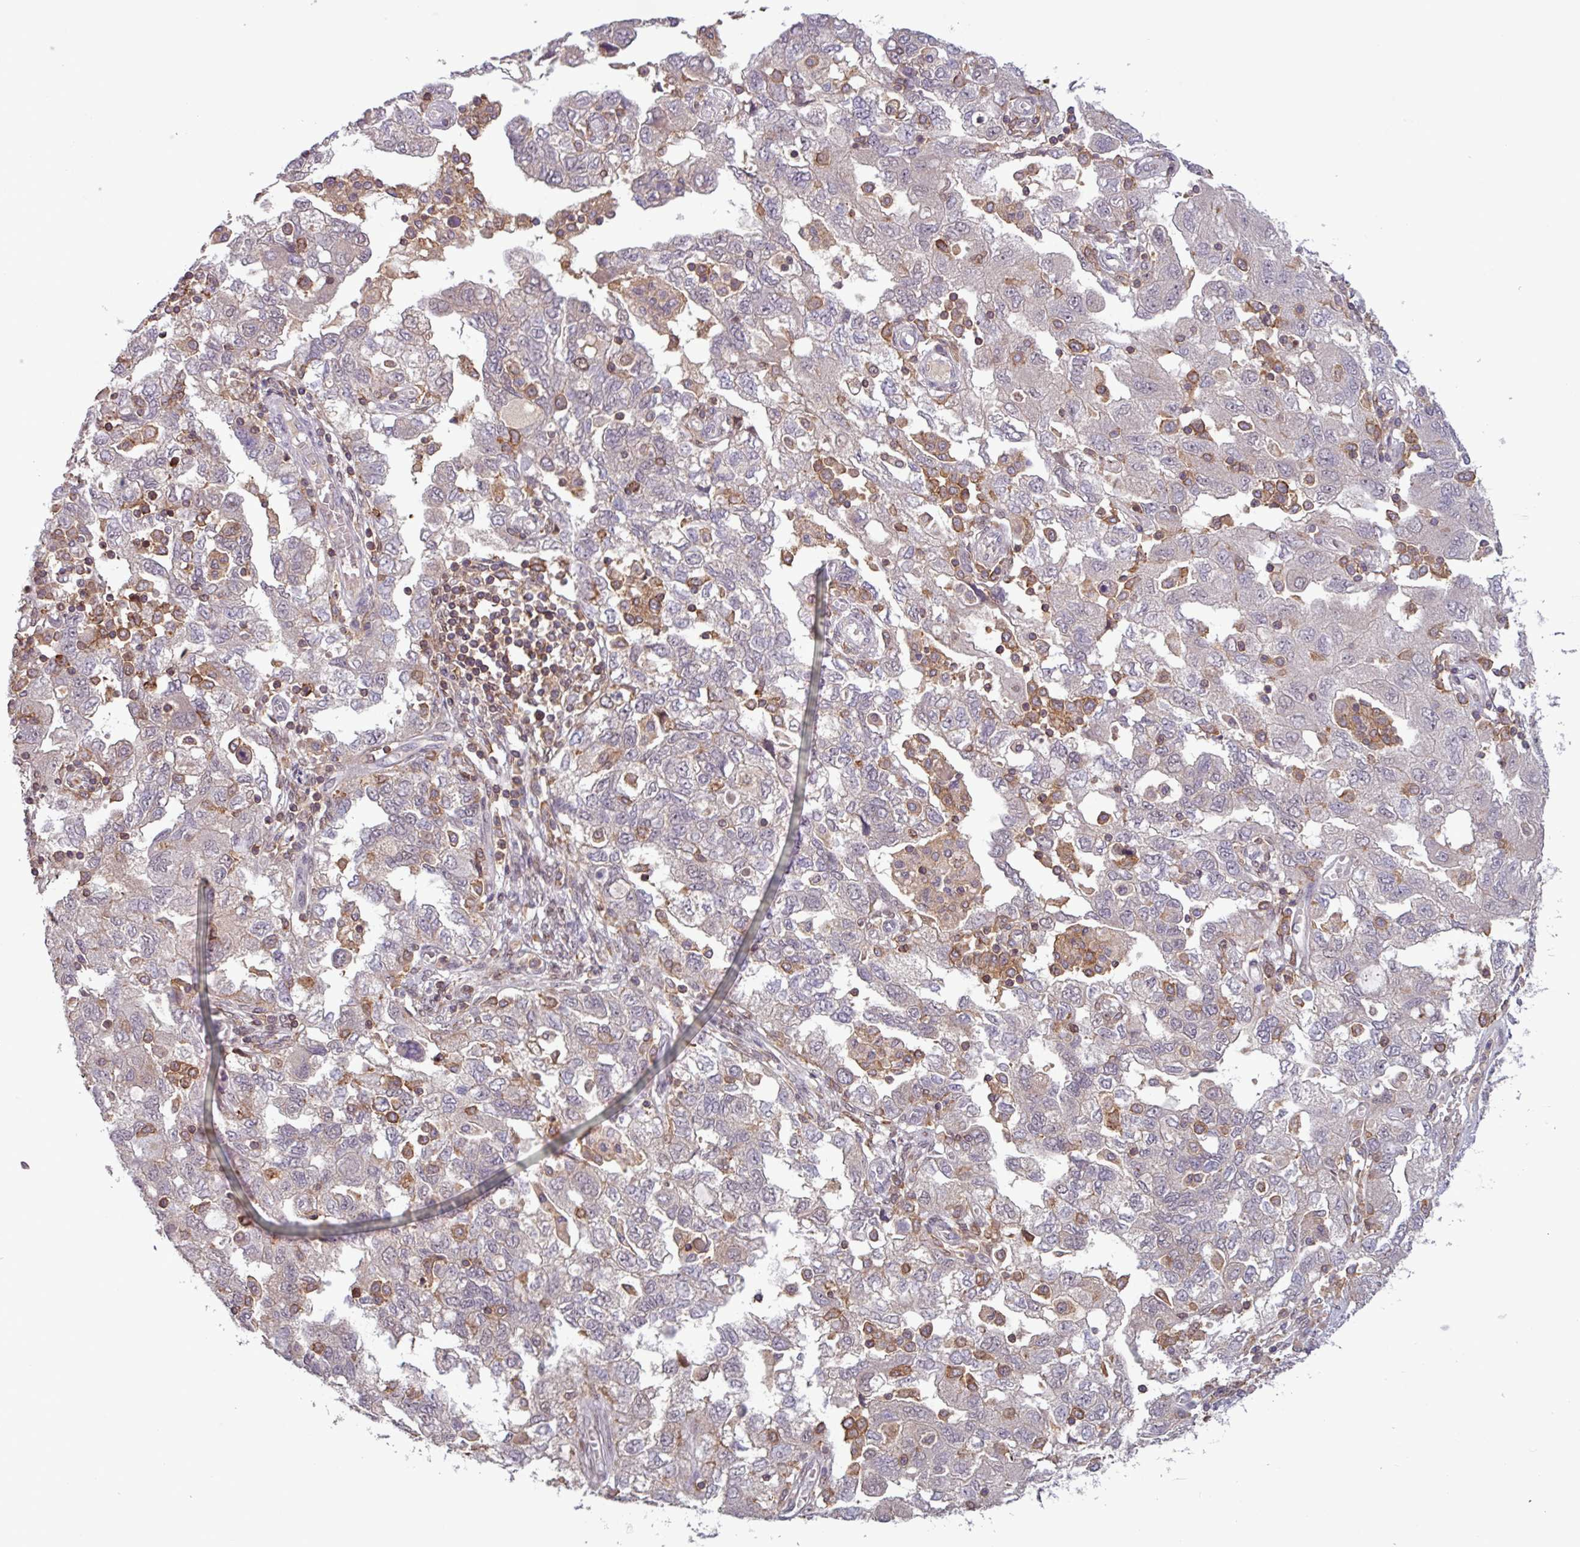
{"staining": {"intensity": "negative", "quantity": "none", "location": "none"}, "tissue": "ovarian cancer", "cell_type": "Tumor cells", "image_type": "cancer", "snomed": [{"axis": "morphology", "description": "Carcinoma, NOS"}, {"axis": "morphology", "description": "Cystadenocarcinoma, serous, NOS"}, {"axis": "topography", "description": "Ovary"}], "caption": "Human ovarian serous cystadenocarcinoma stained for a protein using immunohistochemistry (IHC) shows no staining in tumor cells.", "gene": "PRRX1", "patient": {"sex": "female", "age": 69}}